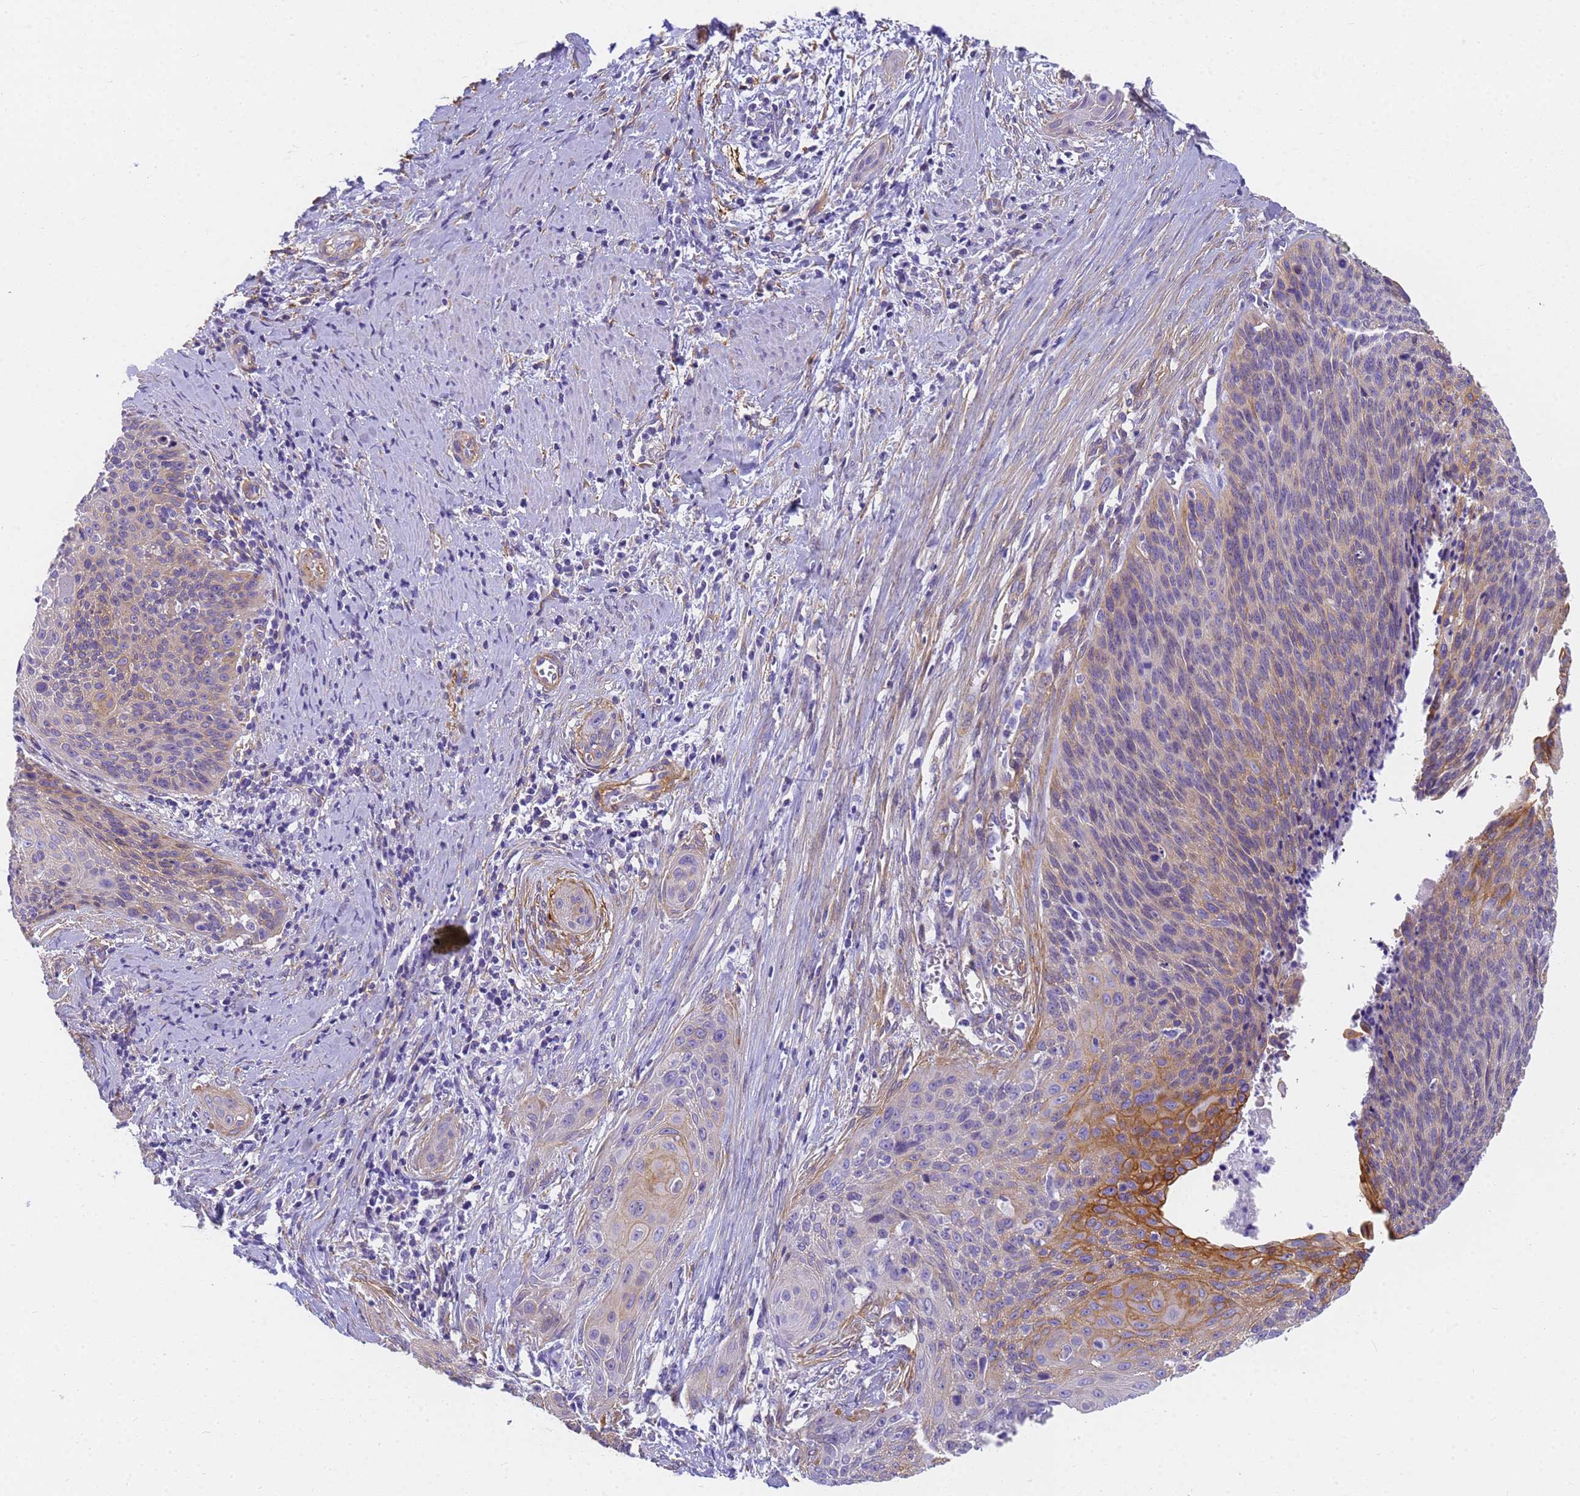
{"staining": {"intensity": "moderate", "quantity": "<25%", "location": "cytoplasmic/membranous"}, "tissue": "cervical cancer", "cell_type": "Tumor cells", "image_type": "cancer", "snomed": [{"axis": "morphology", "description": "Squamous cell carcinoma, NOS"}, {"axis": "topography", "description": "Cervix"}], "caption": "Human squamous cell carcinoma (cervical) stained for a protein (brown) exhibits moderate cytoplasmic/membranous positive expression in about <25% of tumor cells.", "gene": "MVB12A", "patient": {"sex": "female", "age": 55}}